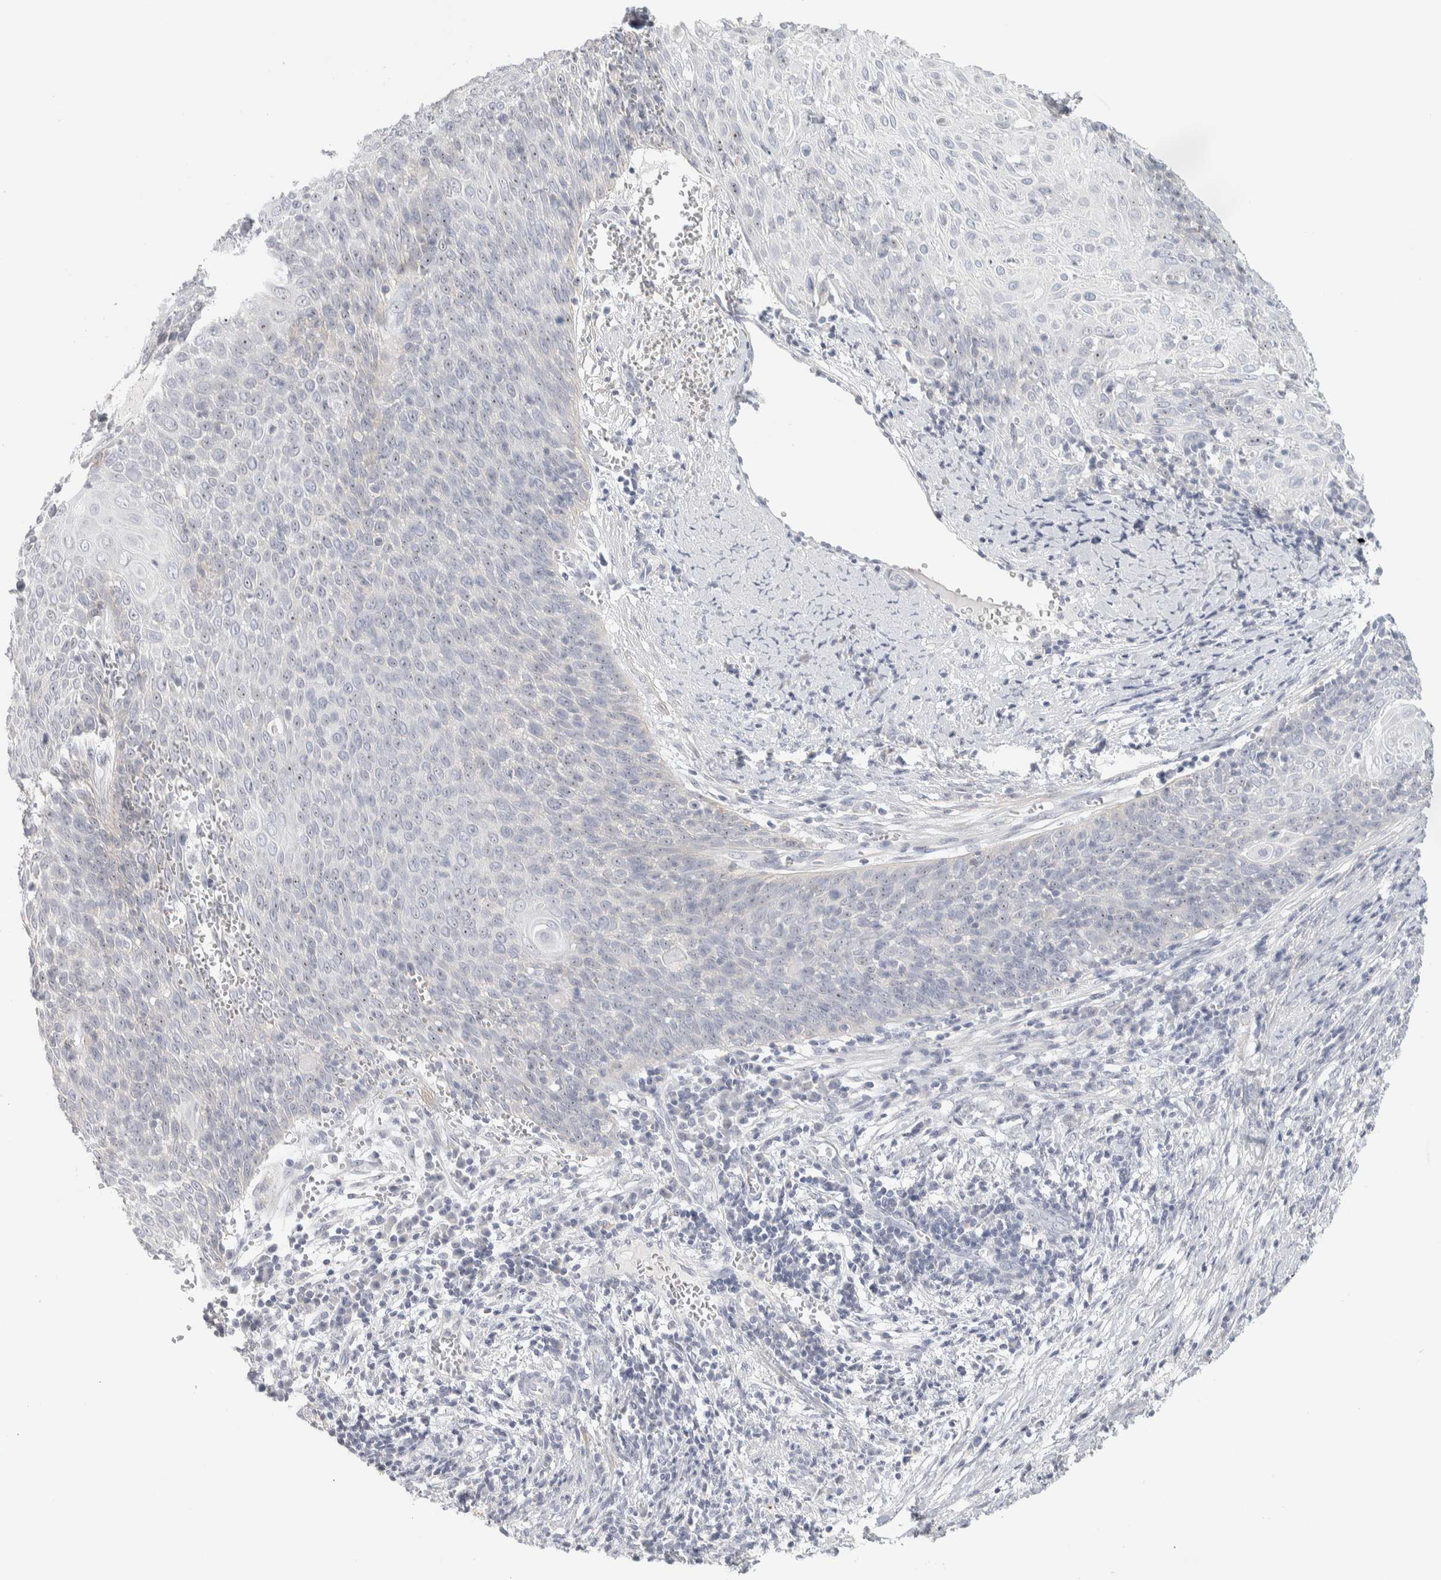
{"staining": {"intensity": "moderate", "quantity": "25%-75%", "location": "nuclear"}, "tissue": "cervical cancer", "cell_type": "Tumor cells", "image_type": "cancer", "snomed": [{"axis": "morphology", "description": "Squamous cell carcinoma, NOS"}, {"axis": "topography", "description": "Cervix"}], "caption": "A high-resolution histopathology image shows IHC staining of cervical cancer, which reveals moderate nuclear positivity in about 25%-75% of tumor cells.", "gene": "DCXR", "patient": {"sex": "female", "age": 39}}